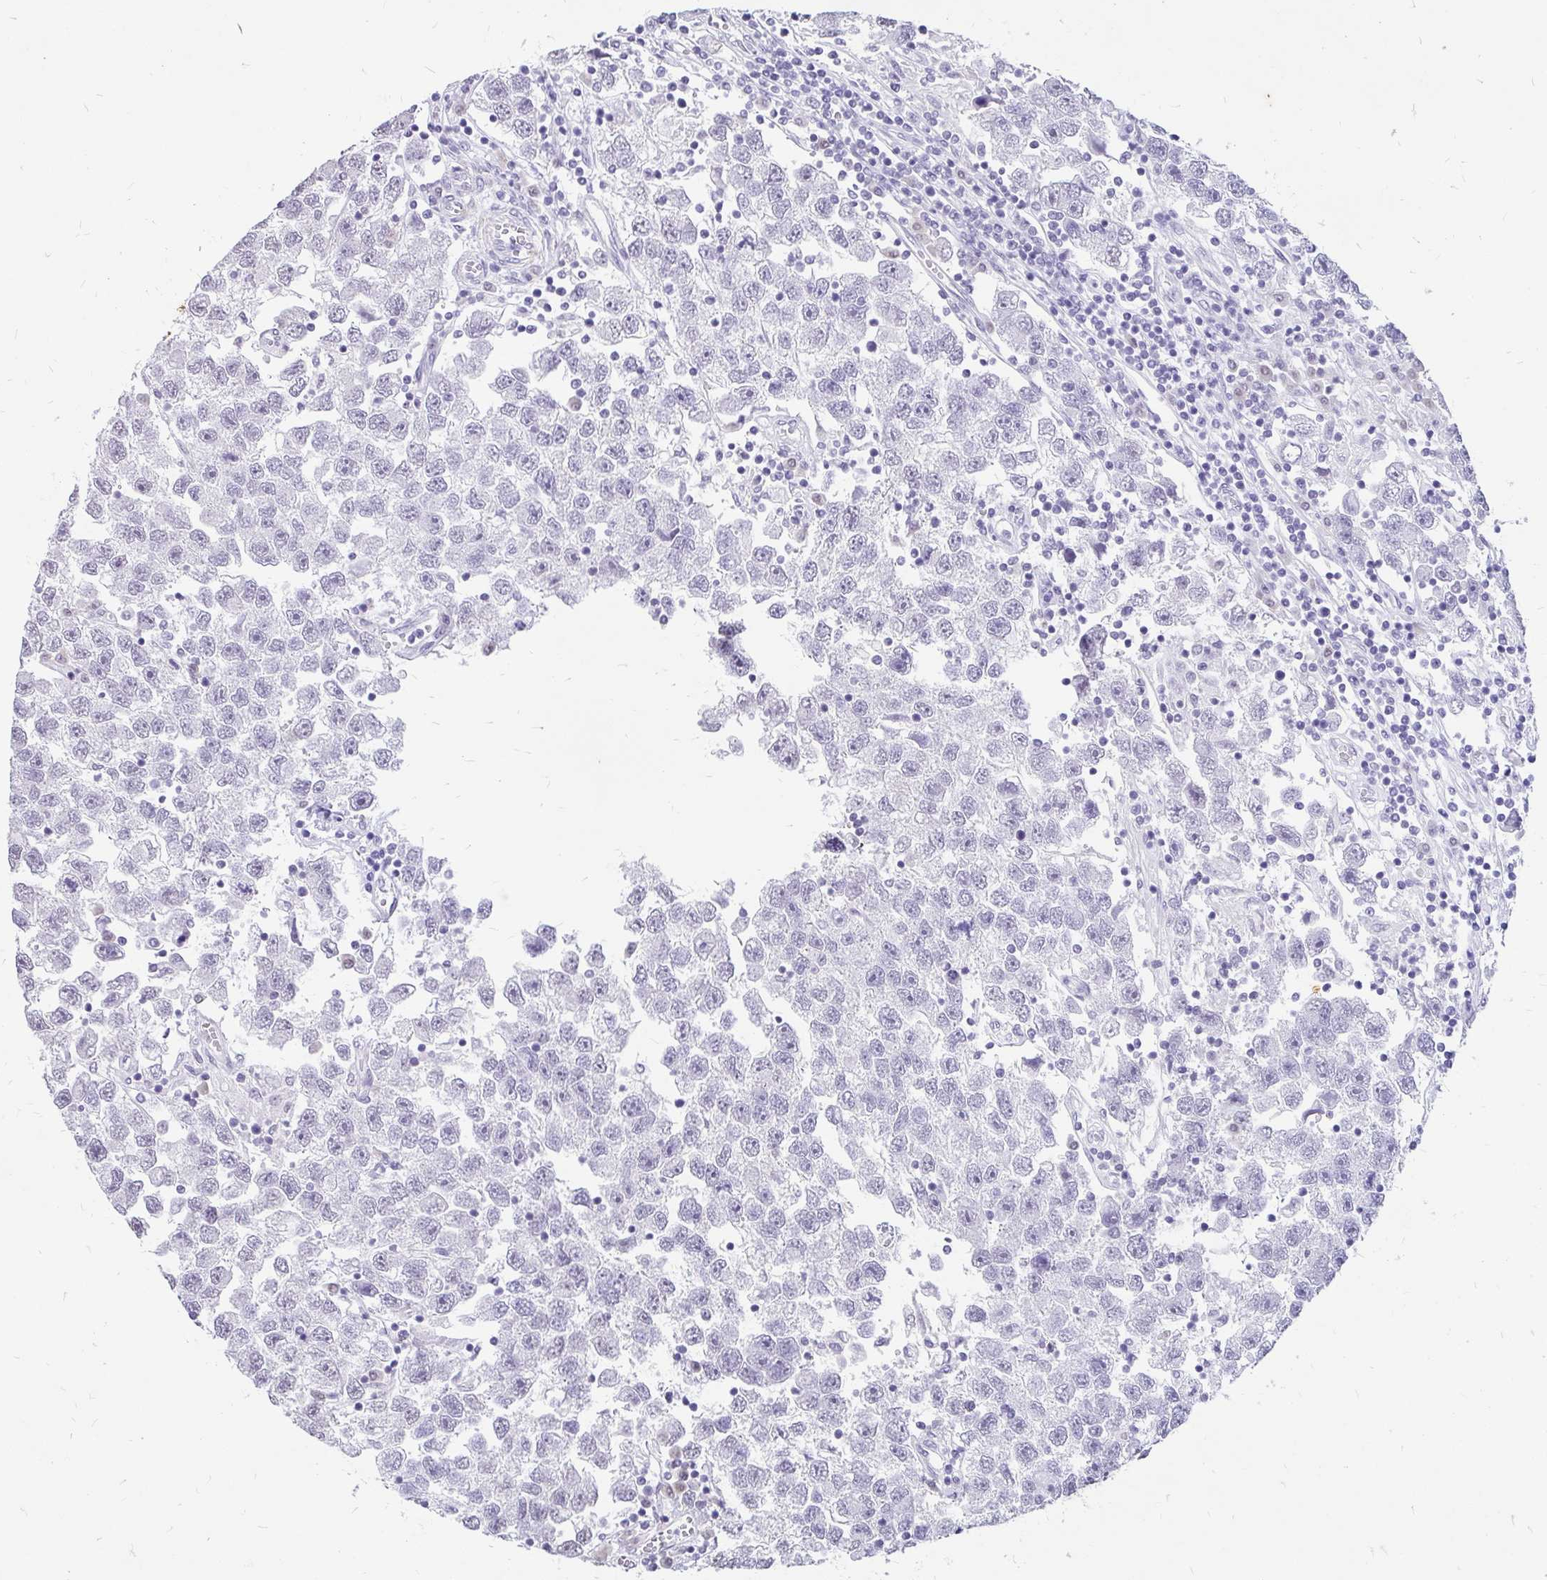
{"staining": {"intensity": "negative", "quantity": "none", "location": "none"}, "tissue": "testis cancer", "cell_type": "Tumor cells", "image_type": "cancer", "snomed": [{"axis": "morphology", "description": "Seminoma, NOS"}, {"axis": "topography", "description": "Testis"}], "caption": "IHC of human testis seminoma demonstrates no positivity in tumor cells.", "gene": "EML5", "patient": {"sex": "male", "age": 26}}